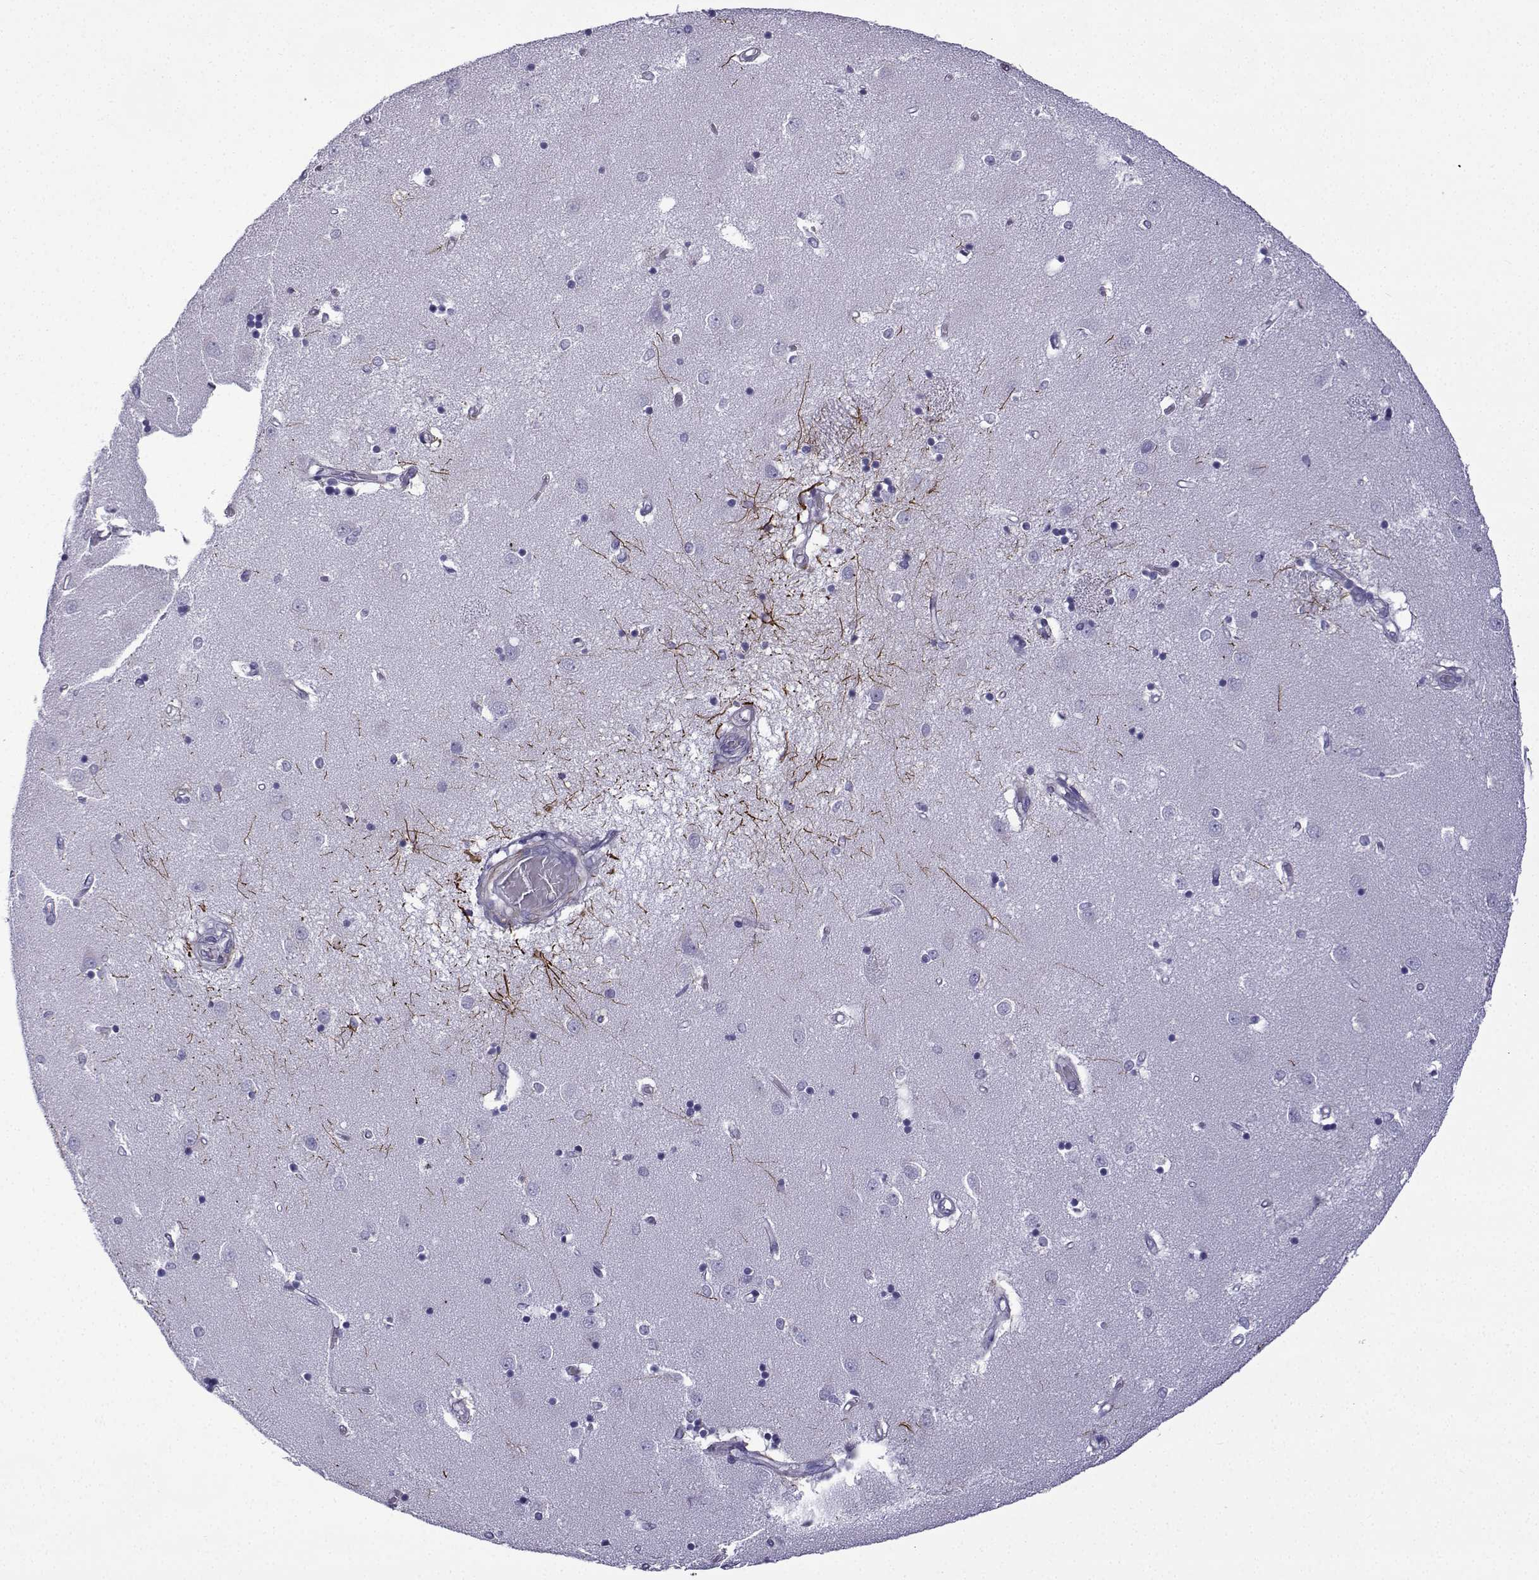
{"staining": {"intensity": "negative", "quantity": "none", "location": "none"}, "tissue": "caudate", "cell_type": "Glial cells", "image_type": "normal", "snomed": [{"axis": "morphology", "description": "Normal tissue, NOS"}, {"axis": "topography", "description": "Lateral ventricle wall"}], "caption": "Immunohistochemistry (IHC) image of benign human caudate stained for a protein (brown), which displays no expression in glial cells. Brightfield microscopy of immunohistochemistry stained with DAB (brown) and hematoxylin (blue), captured at high magnification.", "gene": "KCNF1", "patient": {"sex": "male", "age": 54}}